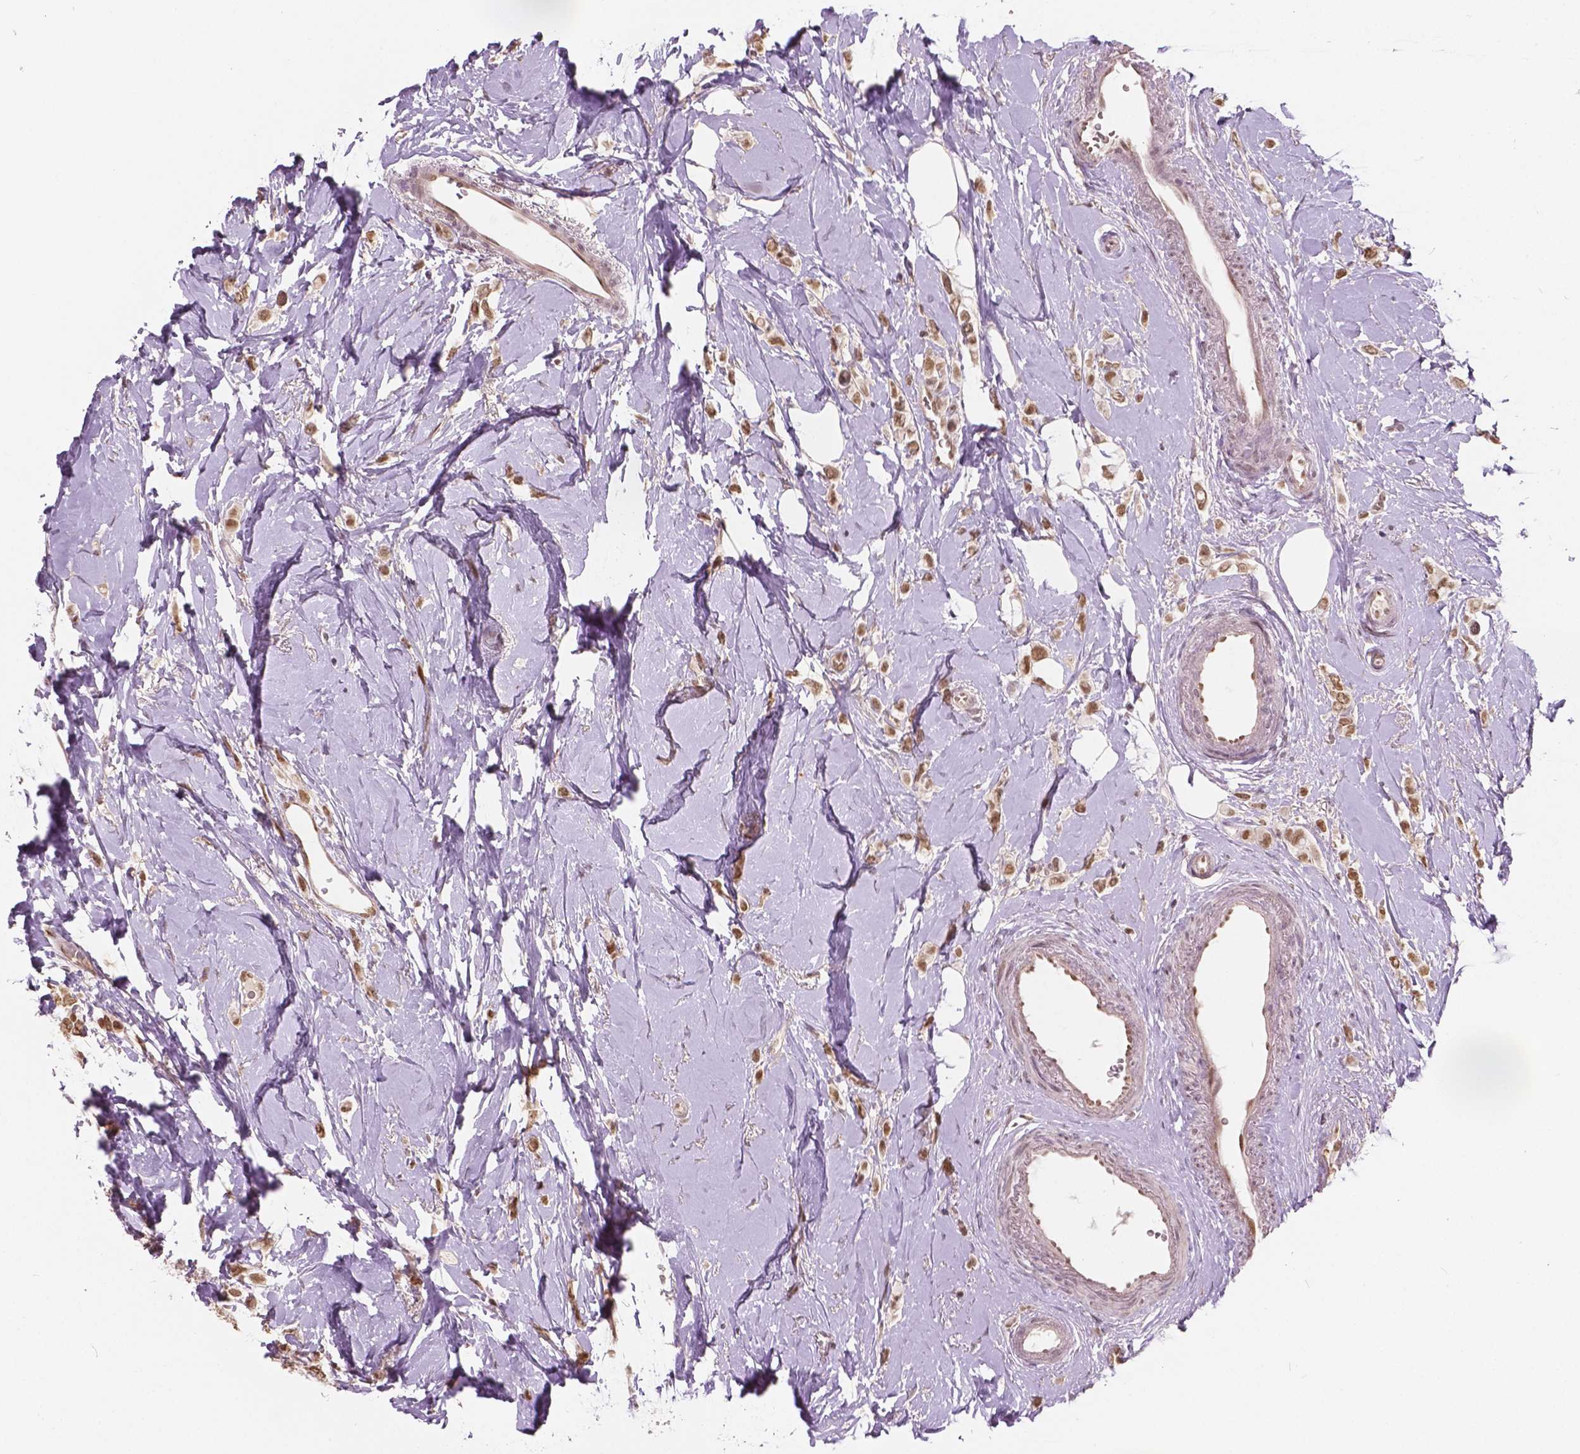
{"staining": {"intensity": "weak", "quantity": ">75%", "location": "nuclear"}, "tissue": "breast cancer", "cell_type": "Tumor cells", "image_type": "cancer", "snomed": [{"axis": "morphology", "description": "Lobular carcinoma"}, {"axis": "topography", "description": "Breast"}], "caption": "Weak nuclear expression is present in about >75% of tumor cells in breast cancer (lobular carcinoma).", "gene": "HMBOX1", "patient": {"sex": "female", "age": 66}}